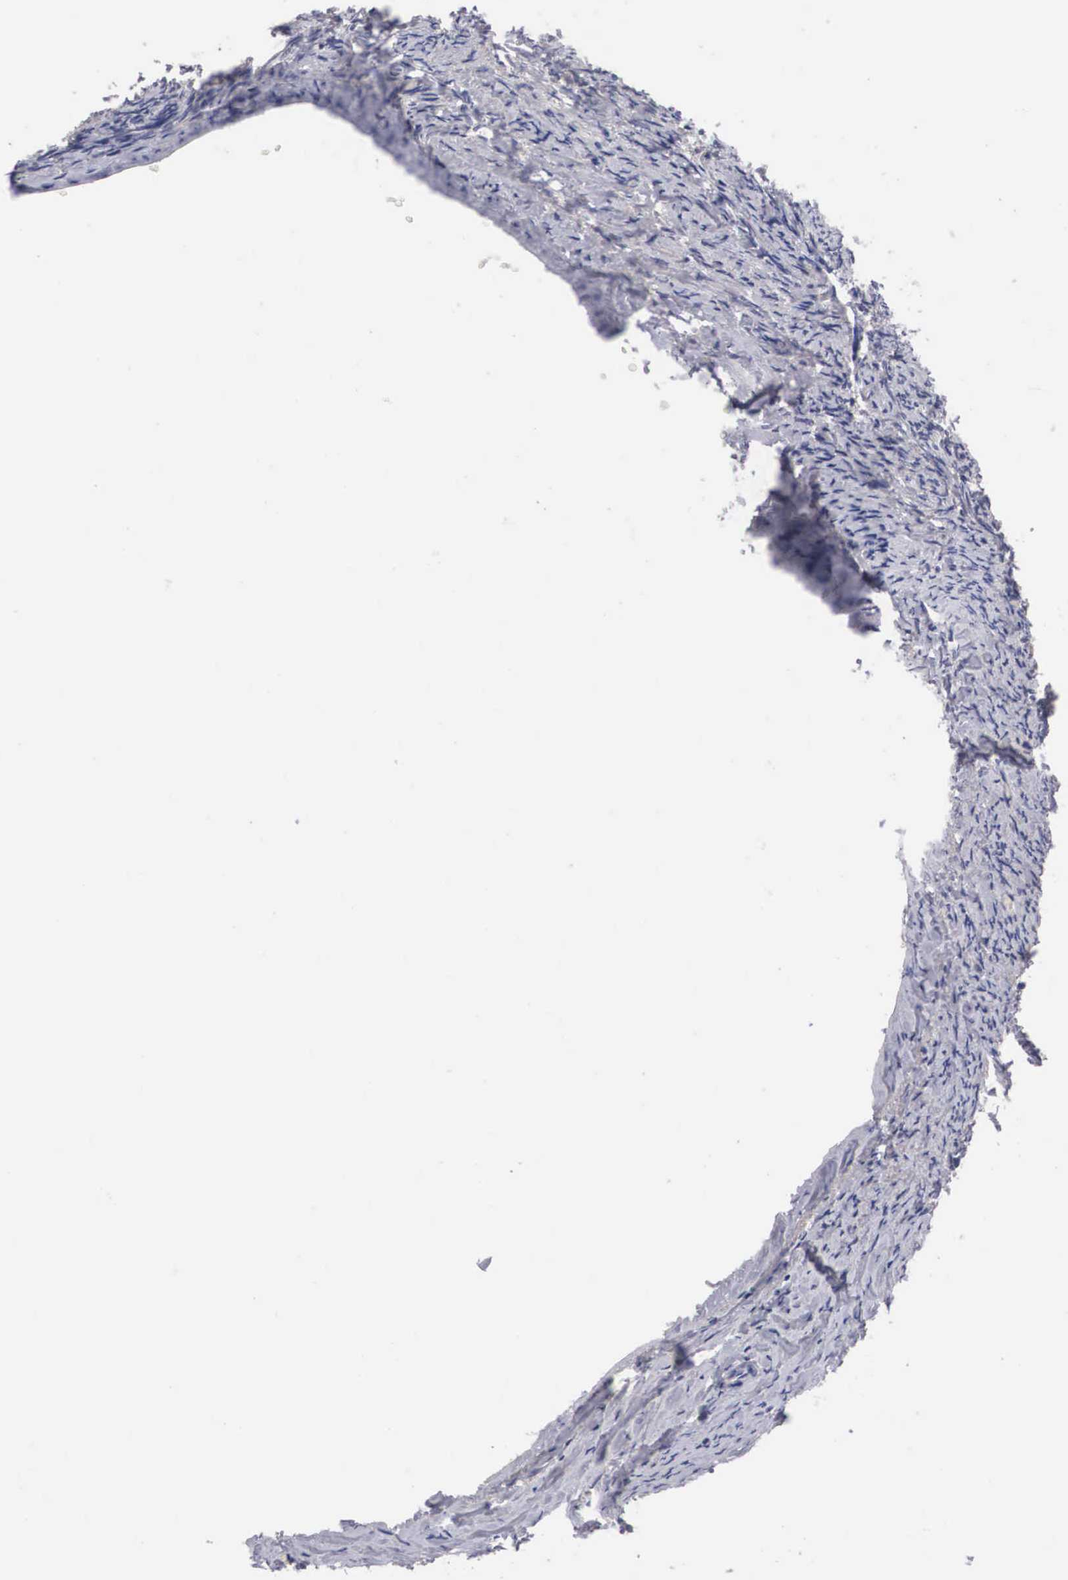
{"staining": {"intensity": "negative", "quantity": "none", "location": "none"}, "tissue": "ovary", "cell_type": "Ovarian stroma cells", "image_type": "normal", "snomed": [{"axis": "morphology", "description": "Normal tissue, NOS"}, {"axis": "topography", "description": "Ovary"}], "caption": "The micrograph demonstrates no significant positivity in ovarian stroma cells of ovary.", "gene": "ABHD4", "patient": {"sex": "female", "age": 54}}